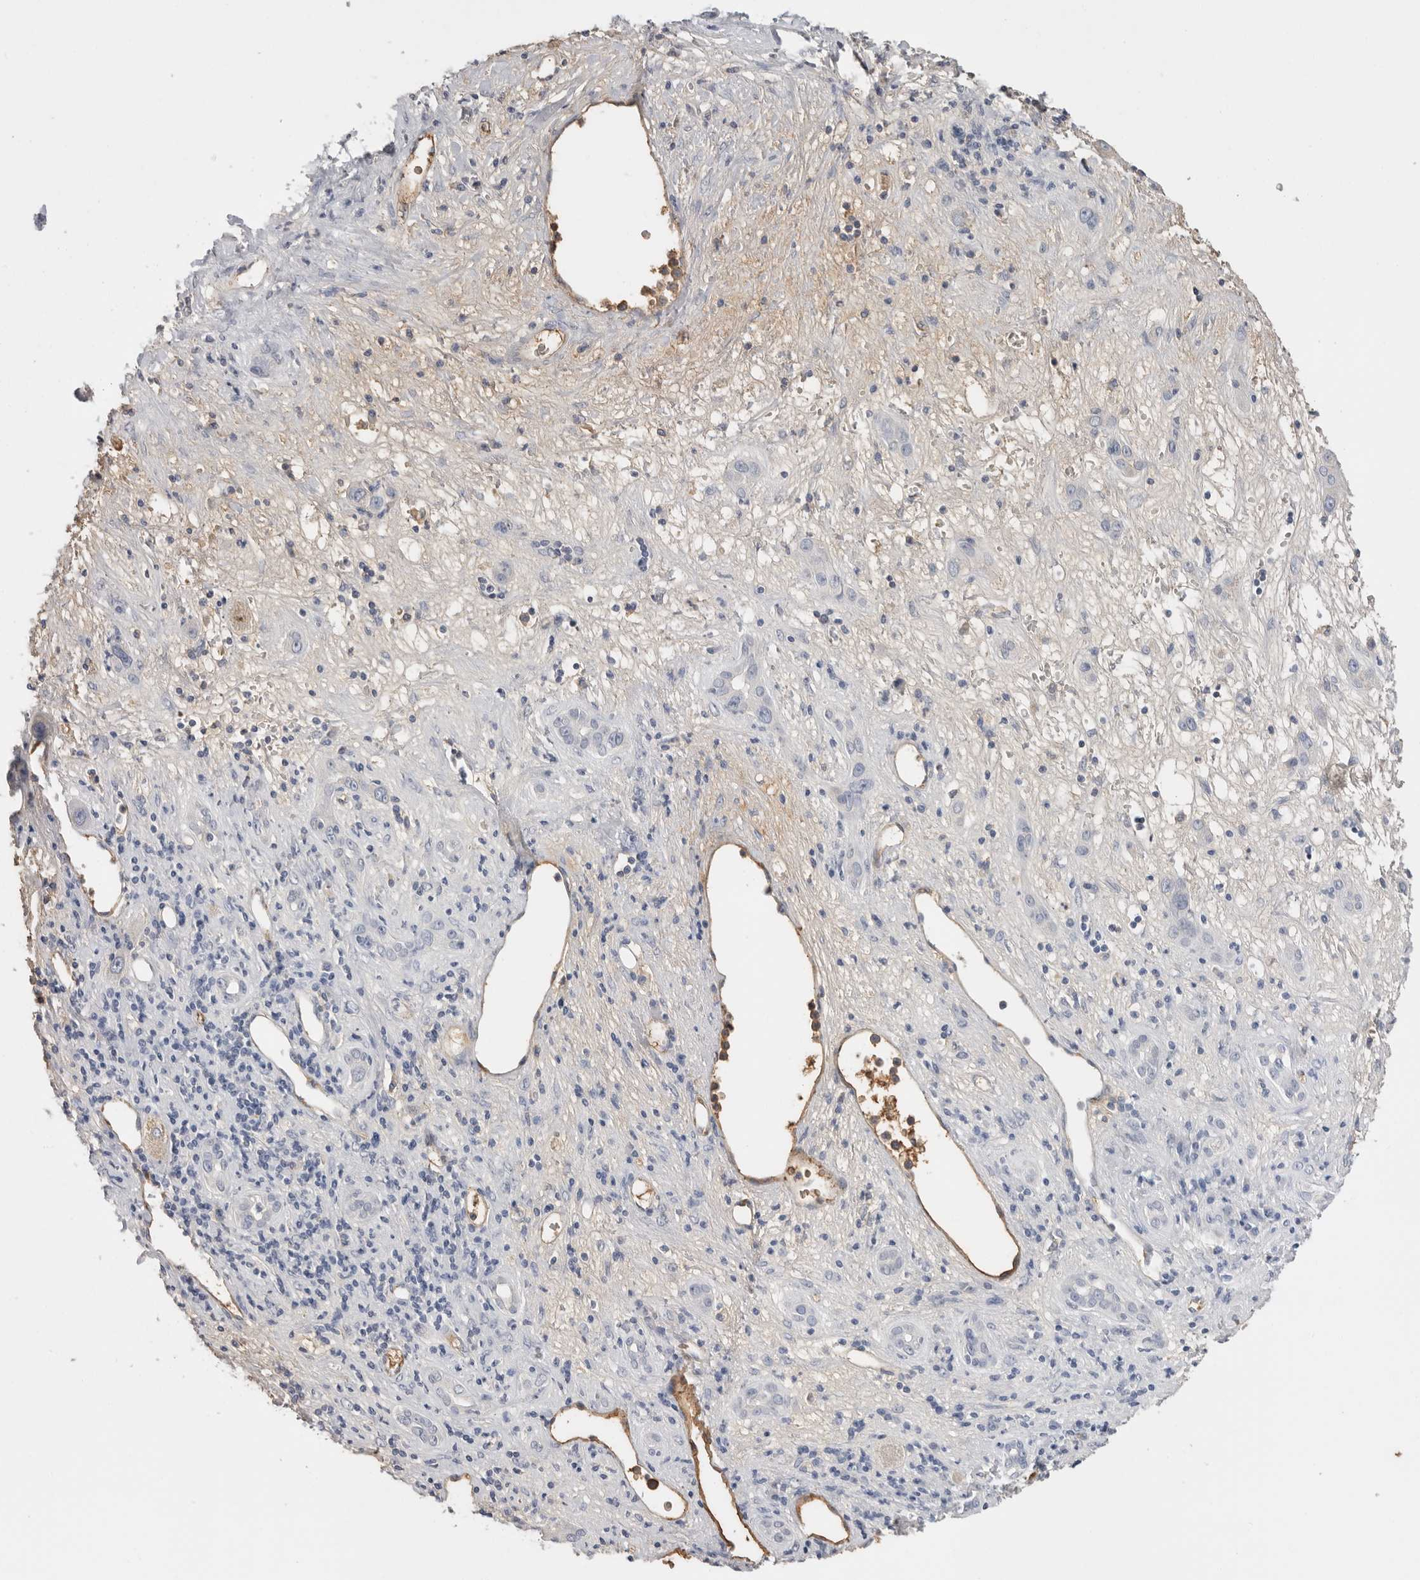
{"staining": {"intensity": "negative", "quantity": "none", "location": "none"}, "tissue": "liver cancer", "cell_type": "Tumor cells", "image_type": "cancer", "snomed": [{"axis": "morphology", "description": "Carcinoma, Hepatocellular, NOS"}, {"axis": "topography", "description": "Liver"}], "caption": "High power microscopy image of an immunohistochemistry (IHC) photomicrograph of liver hepatocellular carcinoma, revealing no significant expression in tumor cells.", "gene": "APOA2", "patient": {"sex": "female", "age": 73}}